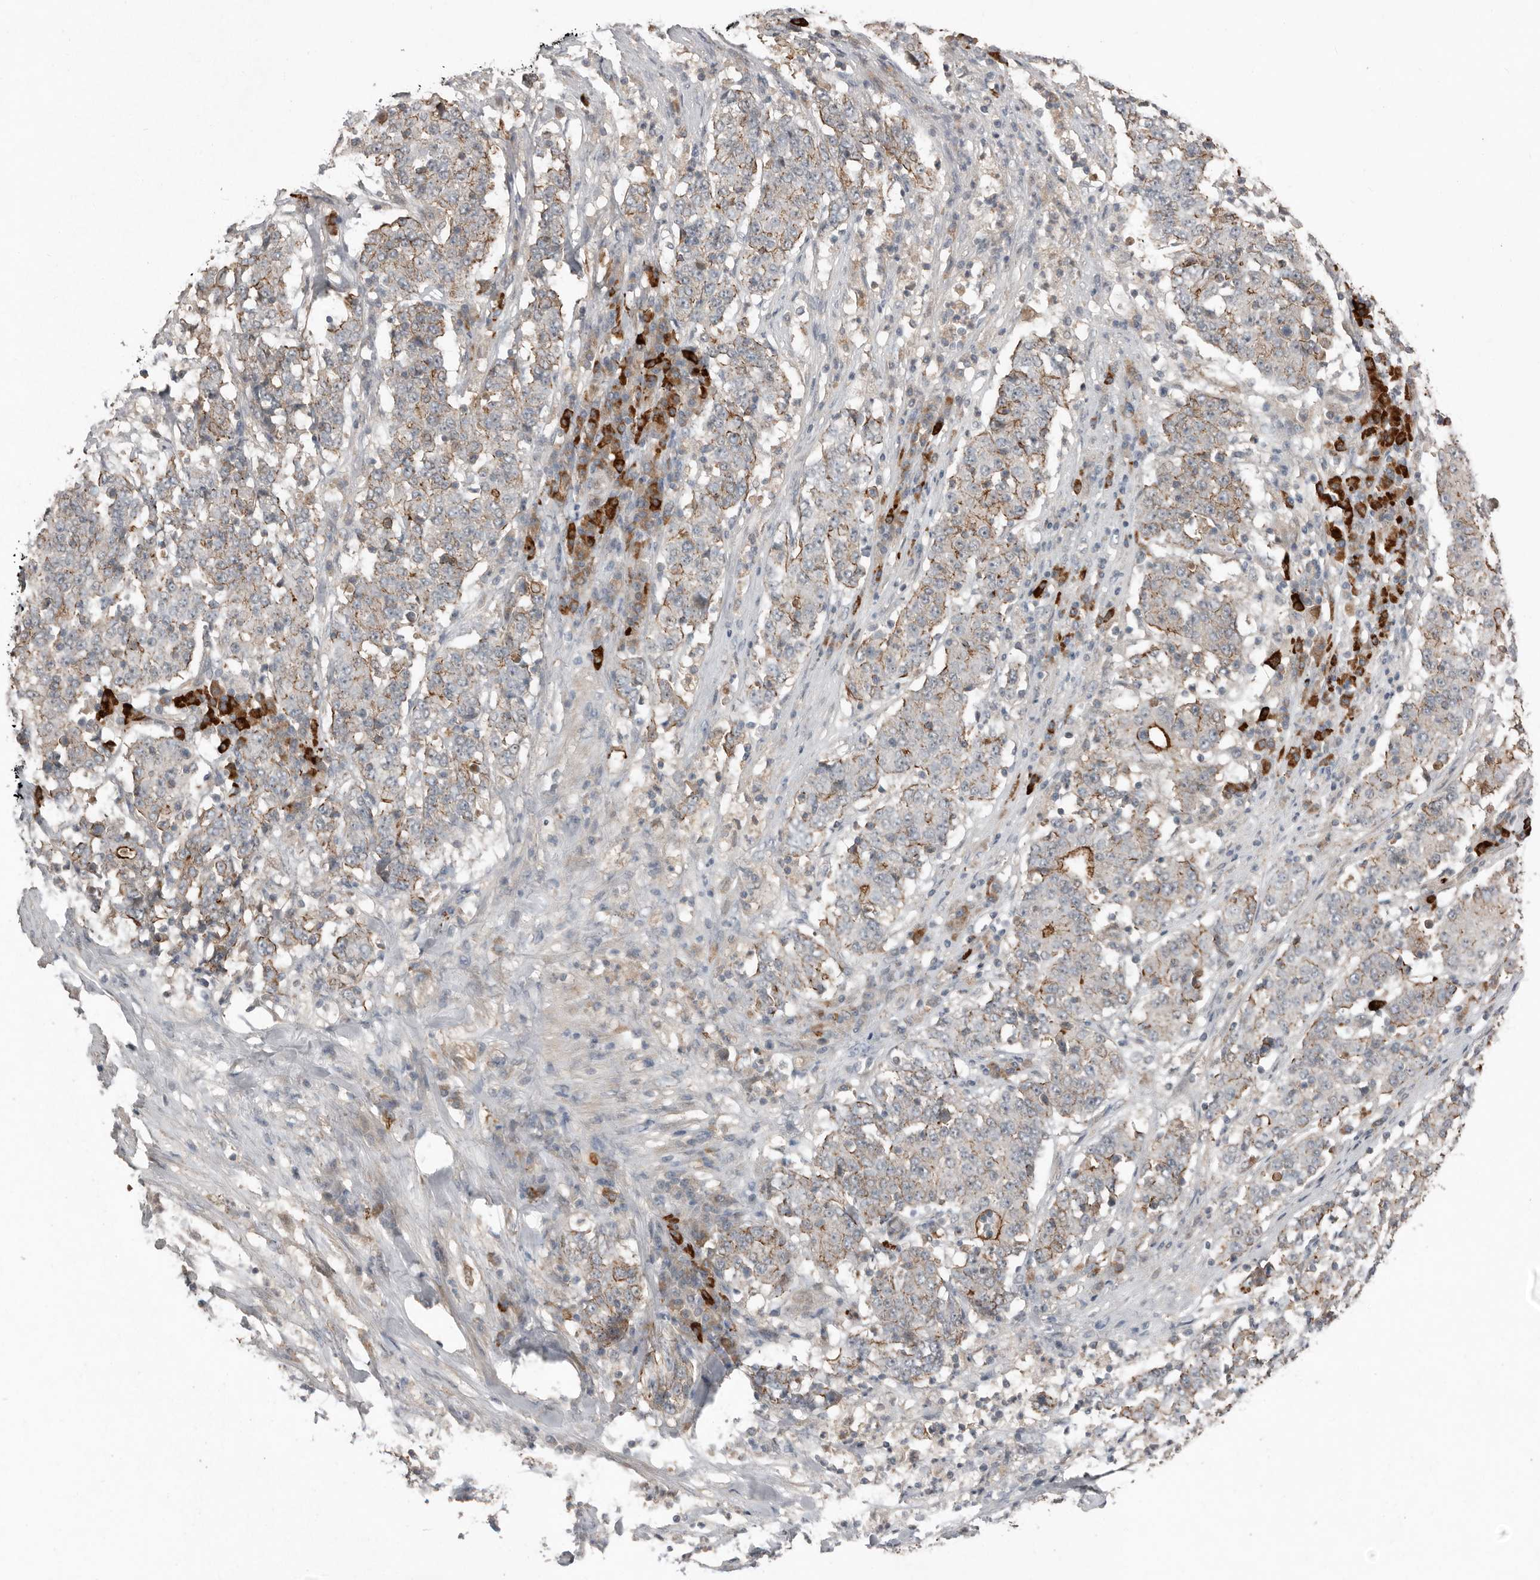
{"staining": {"intensity": "moderate", "quantity": "<25%", "location": "cytoplasmic/membranous"}, "tissue": "stomach cancer", "cell_type": "Tumor cells", "image_type": "cancer", "snomed": [{"axis": "morphology", "description": "Adenocarcinoma, NOS"}, {"axis": "topography", "description": "Stomach"}], "caption": "Immunohistochemical staining of human adenocarcinoma (stomach) exhibits low levels of moderate cytoplasmic/membranous protein staining in approximately <25% of tumor cells.", "gene": "TEAD3", "patient": {"sex": "male", "age": 59}}